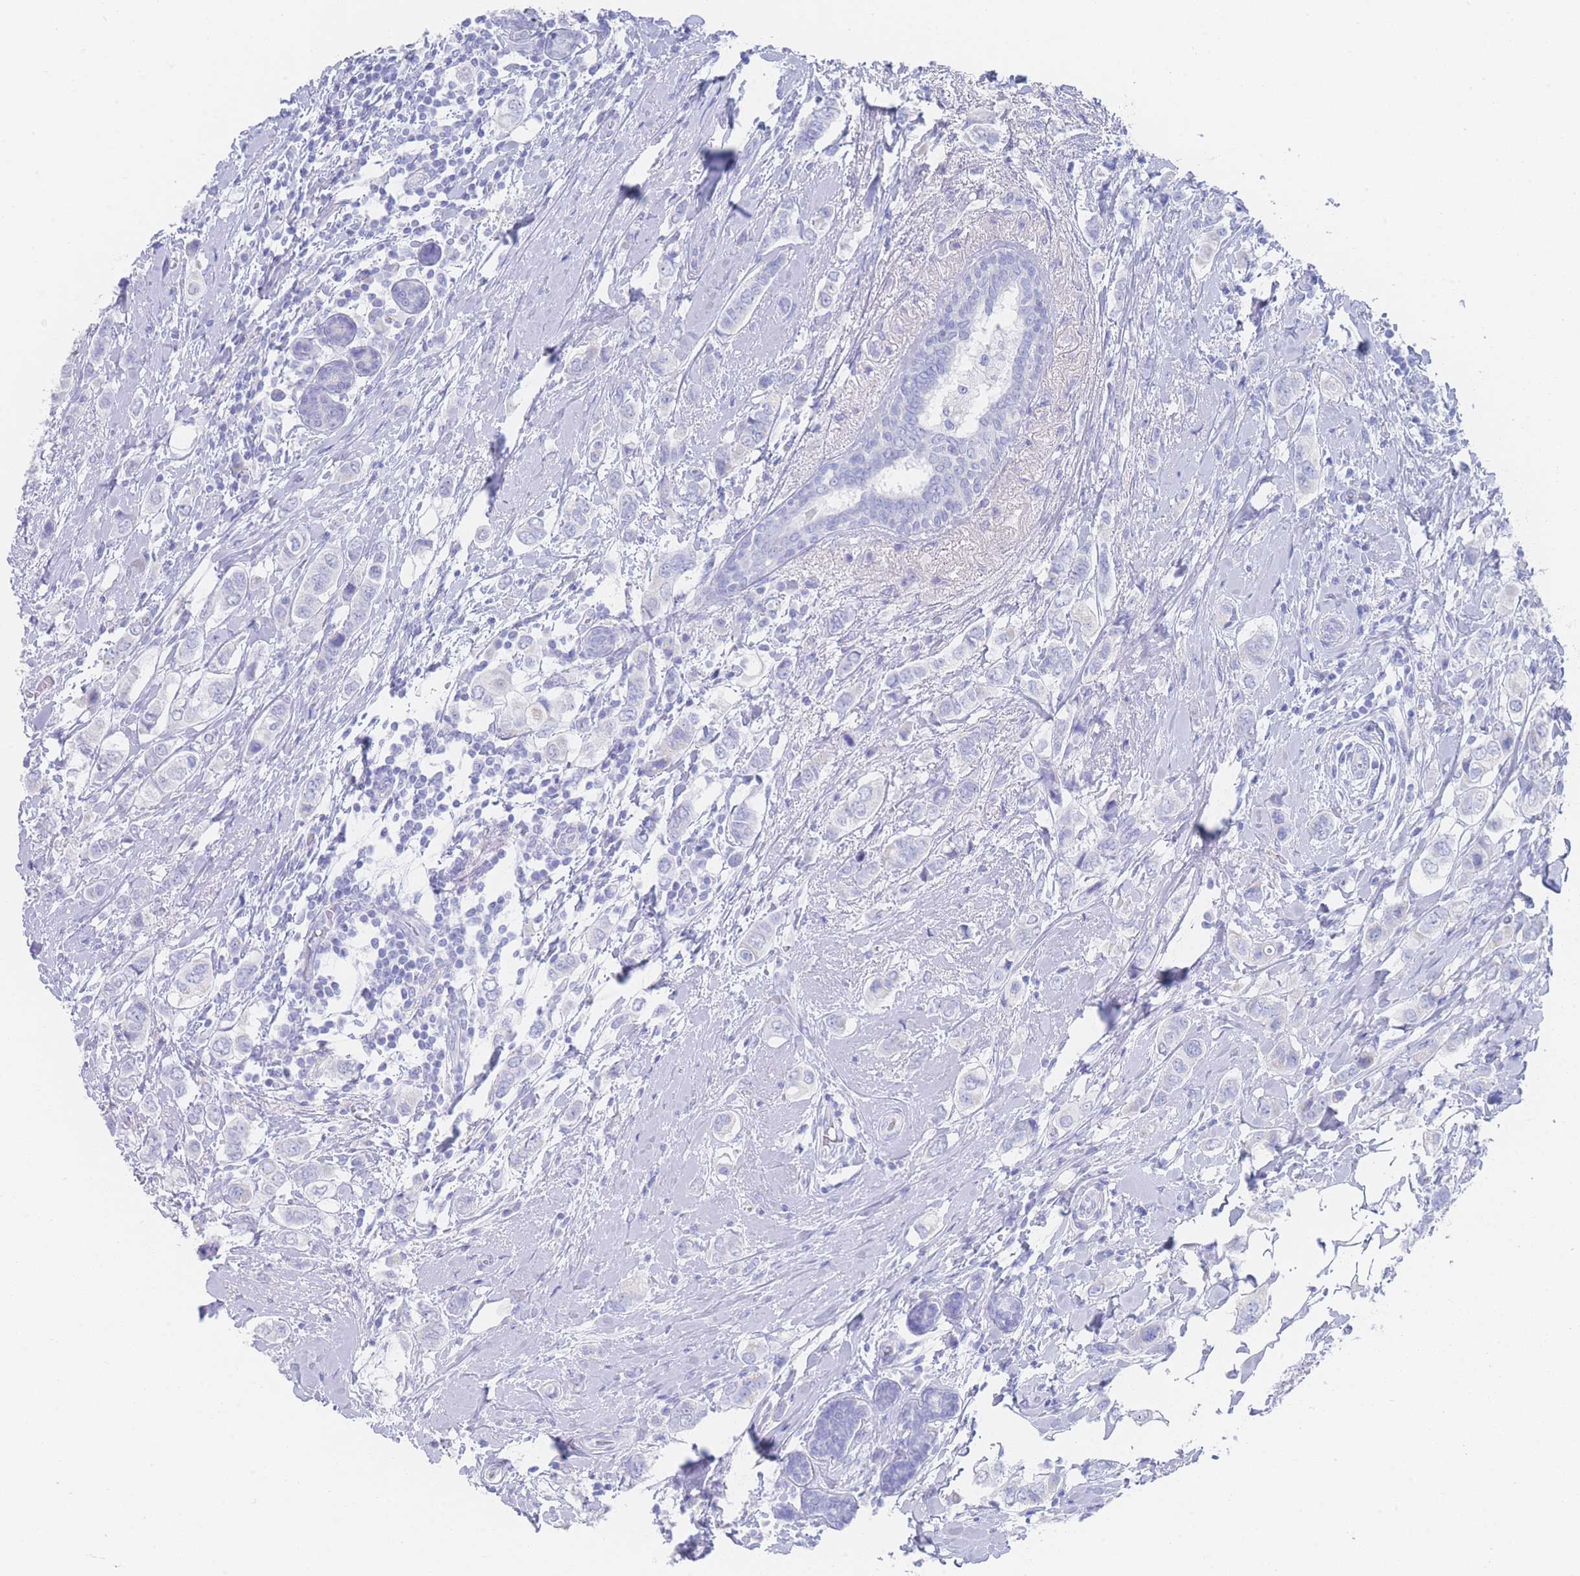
{"staining": {"intensity": "negative", "quantity": "none", "location": "none"}, "tissue": "breast cancer", "cell_type": "Tumor cells", "image_type": "cancer", "snomed": [{"axis": "morphology", "description": "Lobular carcinoma"}, {"axis": "topography", "description": "Breast"}], "caption": "Protein analysis of lobular carcinoma (breast) displays no significant positivity in tumor cells.", "gene": "LRRC37A", "patient": {"sex": "female", "age": 51}}